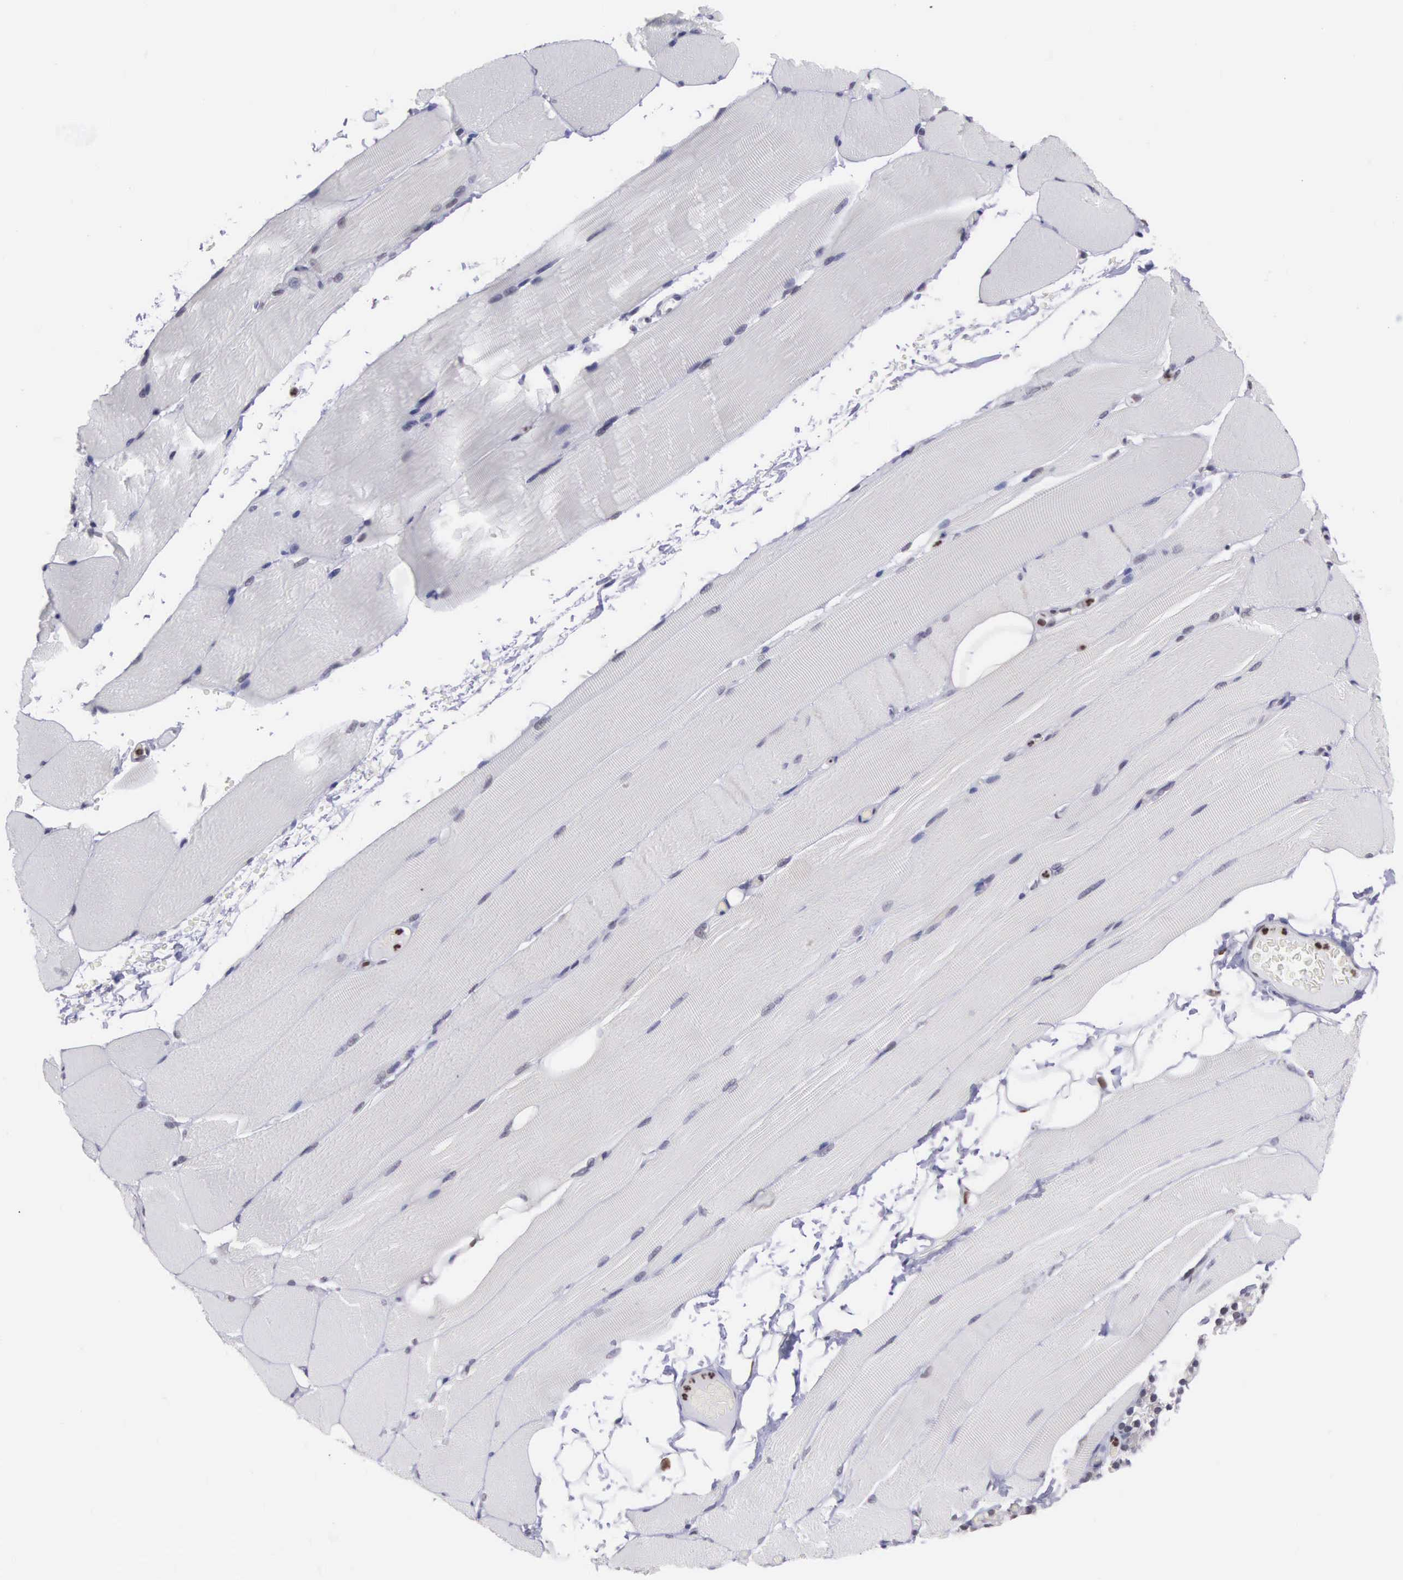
{"staining": {"intensity": "weak", "quantity": "<25%", "location": "nuclear"}, "tissue": "skeletal muscle", "cell_type": "Myocytes", "image_type": "normal", "snomed": [{"axis": "morphology", "description": "Normal tissue, NOS"}, {"axis": "topography", "description": "Skeletal muscle"}, {"axis": "topography", "description": "Parathyroid gland"}], "caption": "DAB immunohistochemical staining of benign skeletal muscle shows no significant positivity in myocytes.", "gene": "VRK1", "patient": {"sex": "female", "age": 37}}